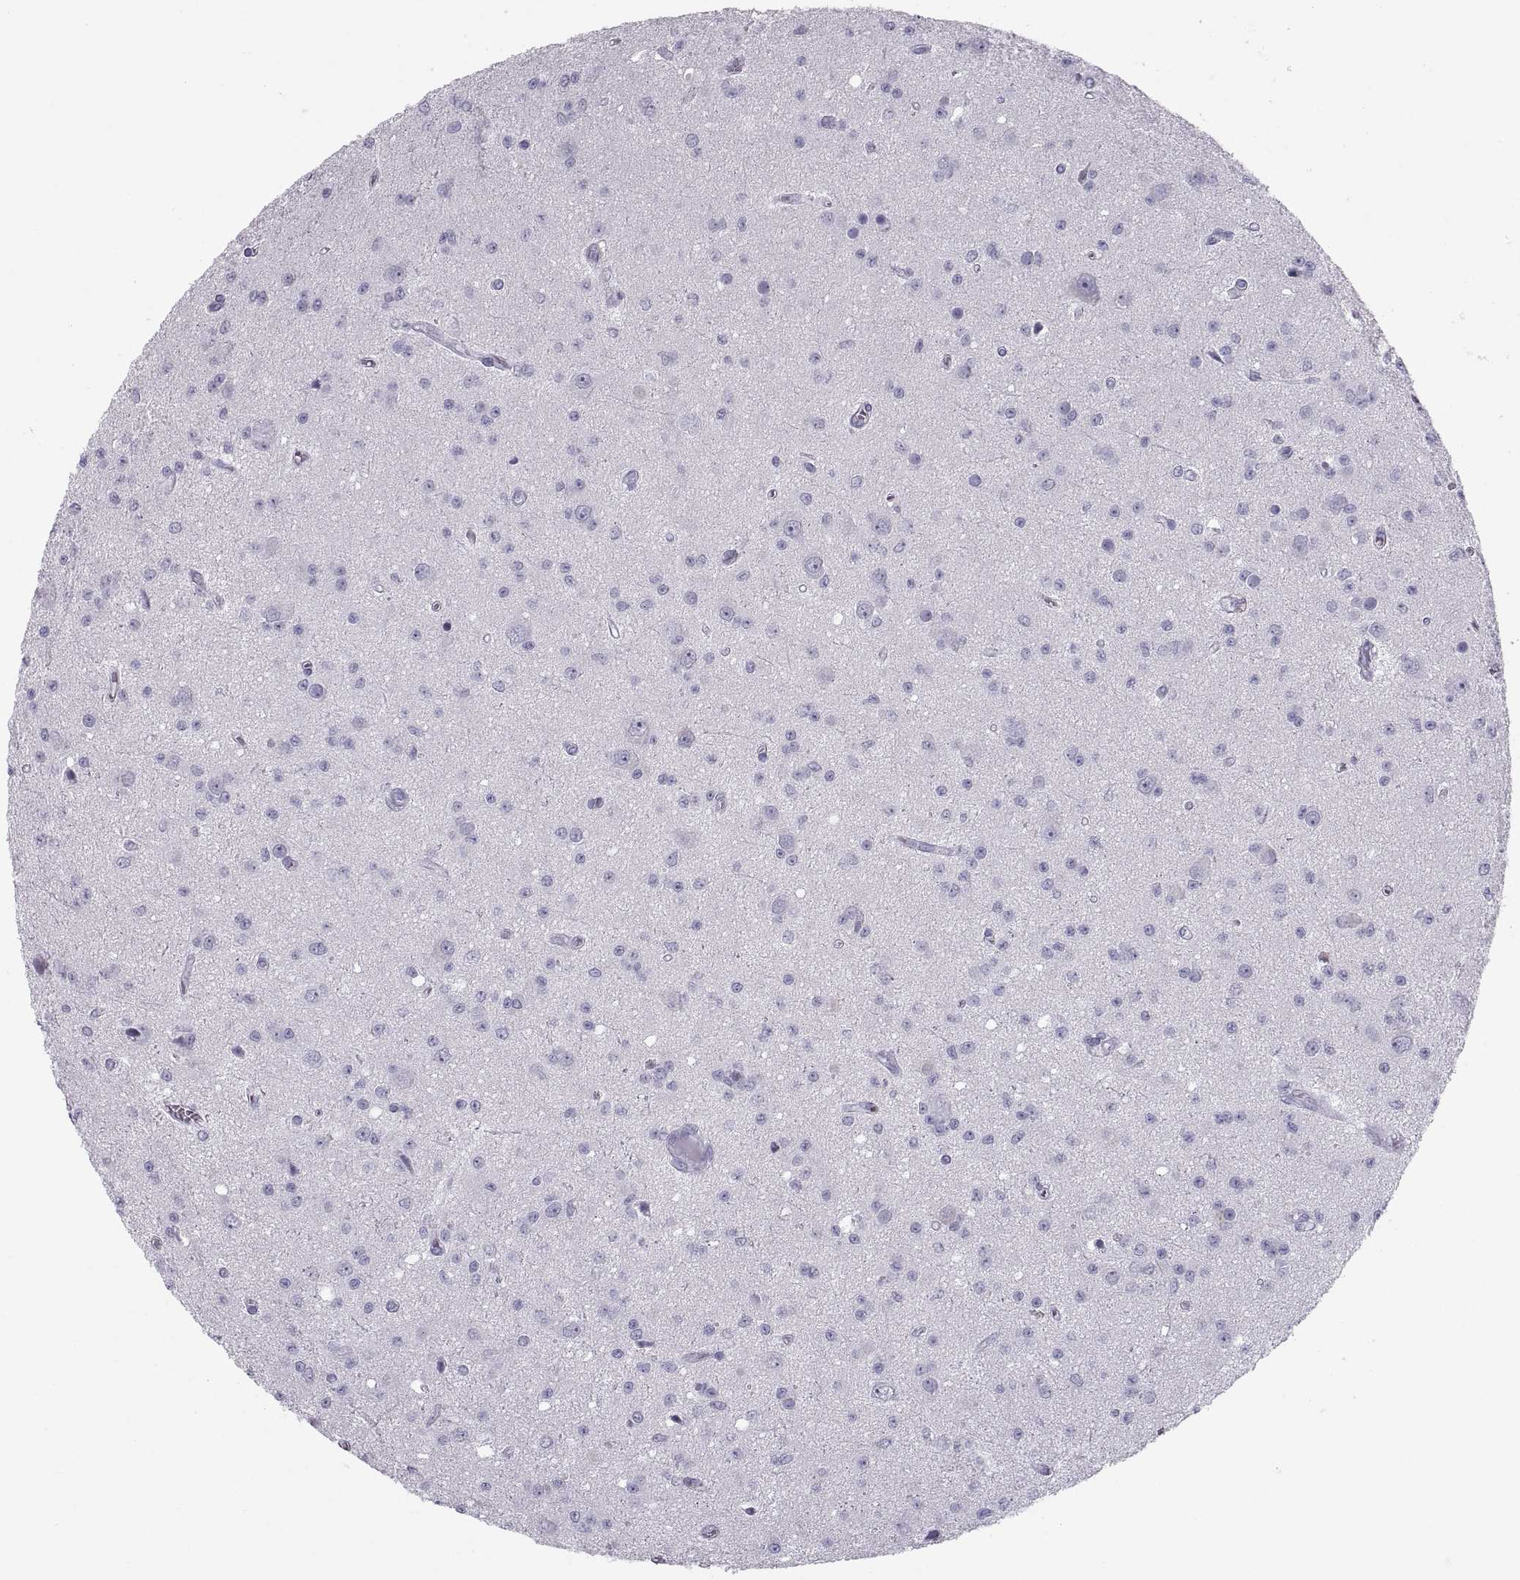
{"staining": {"intensity": "negative", "quantity": "none", "location": "none"}, "tissue": "glioma", "cell_type": "Tumor cells", "image_type": "cancer", "snomed": [{"axis": "morphology", "description": "Glioma, malignant, Low grade"}, {"axis": "topography", "description": "Brain"}], "caption": "Low-grade glioma (malignant) stained for a protein using immunohistochemistry (IHC) exhibits no expression tumor cells.", "gene": "PAX2", "patient": {"sex": "female", "age": 45}}